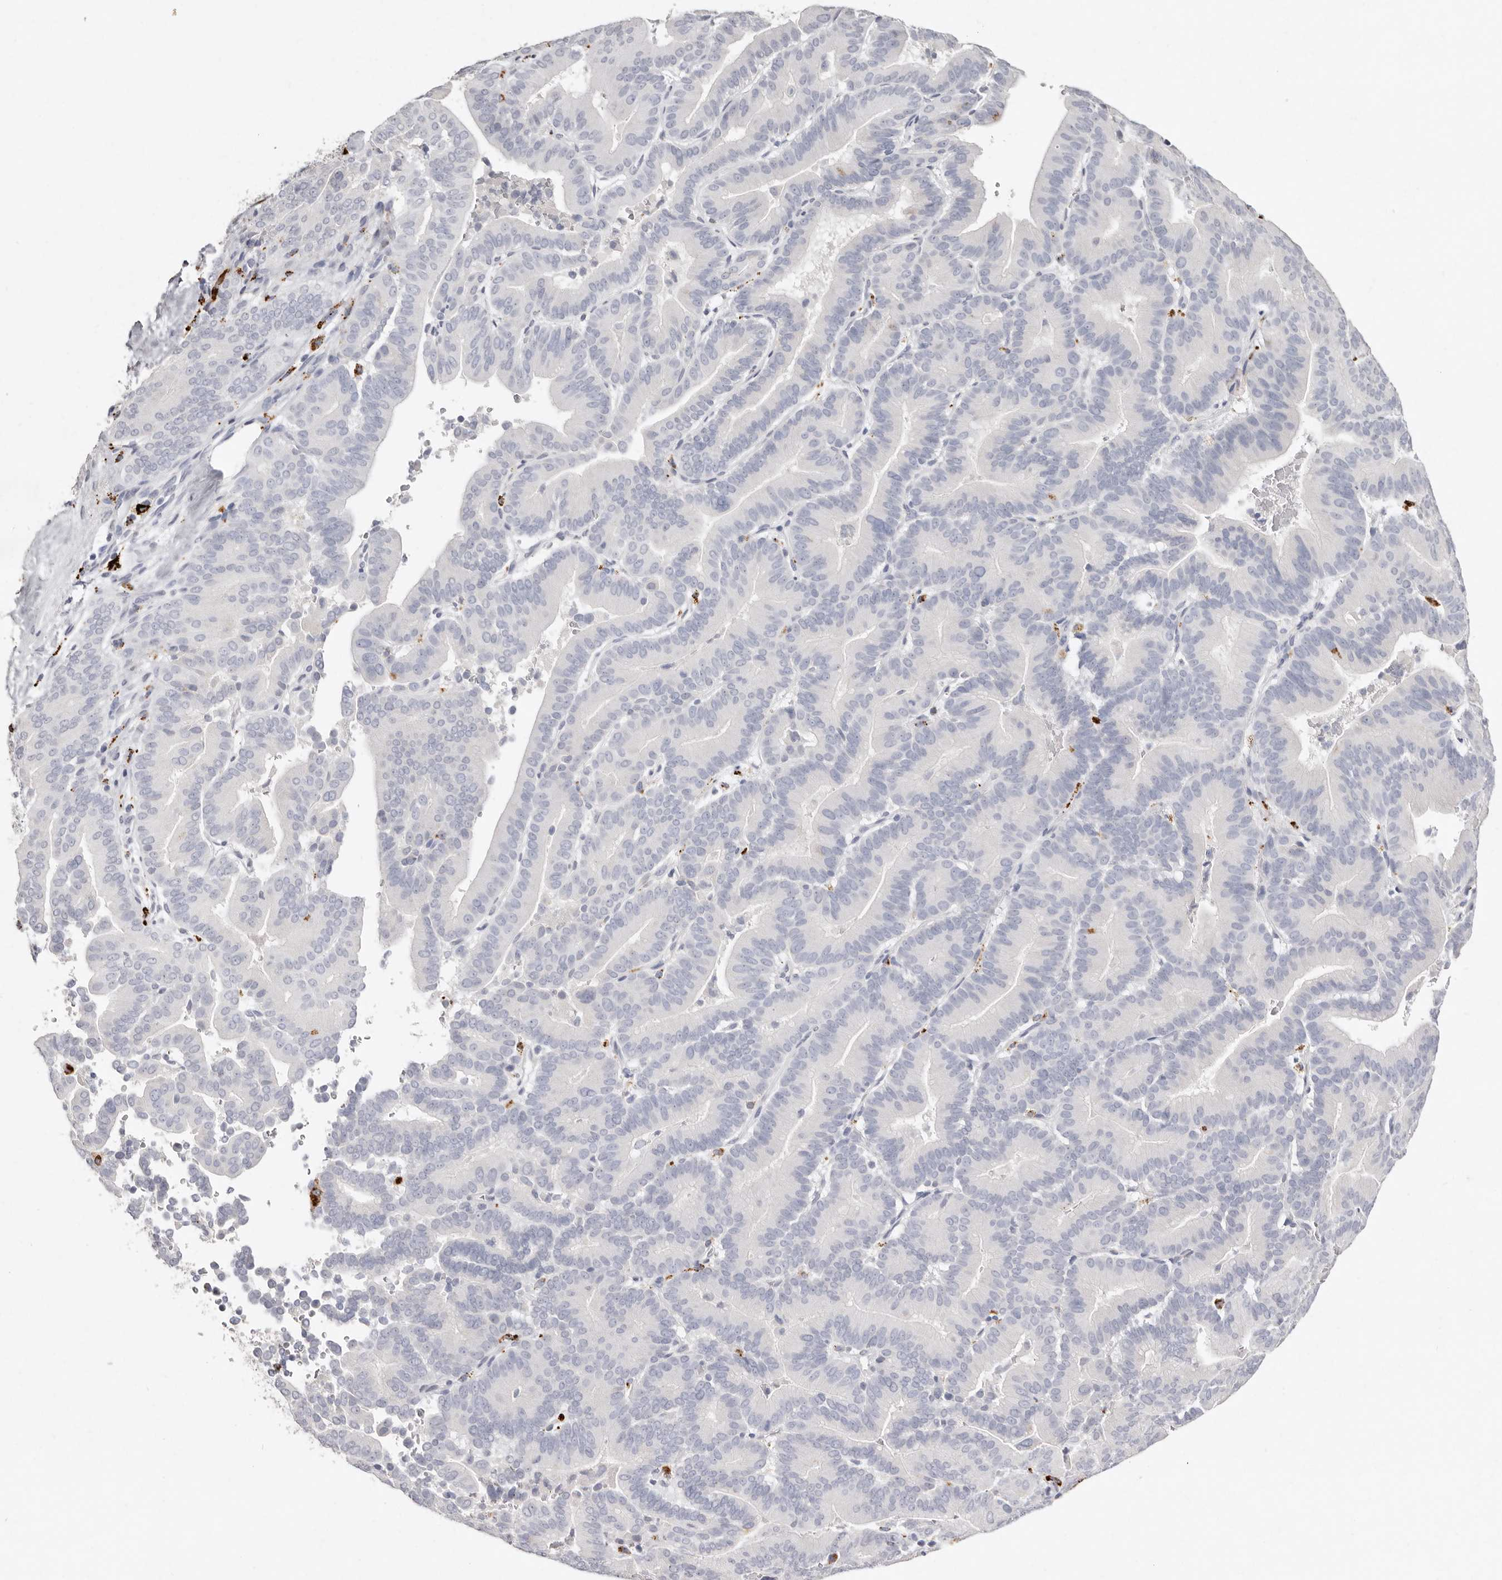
{"staining": {"intensity": "negative", "quantity": "none", "location": "none"}, "tissue": "liver cancer", "cell_type": "Tumor cells", "image_type": "cancer", "snomed": [{"axis": "morphology", "description": "Cholangiocarcinoma"}, {"axis": "topography", "description": "Liver"}], "caption": "High magnification brightfield microscopy of liver cancer stained with DAB (brown) and counterstained with hematoxylin (blue): tumor cells show no significant expression.", "gene": "FAM185A", "patient": {"sex": "female", "age": 75}}